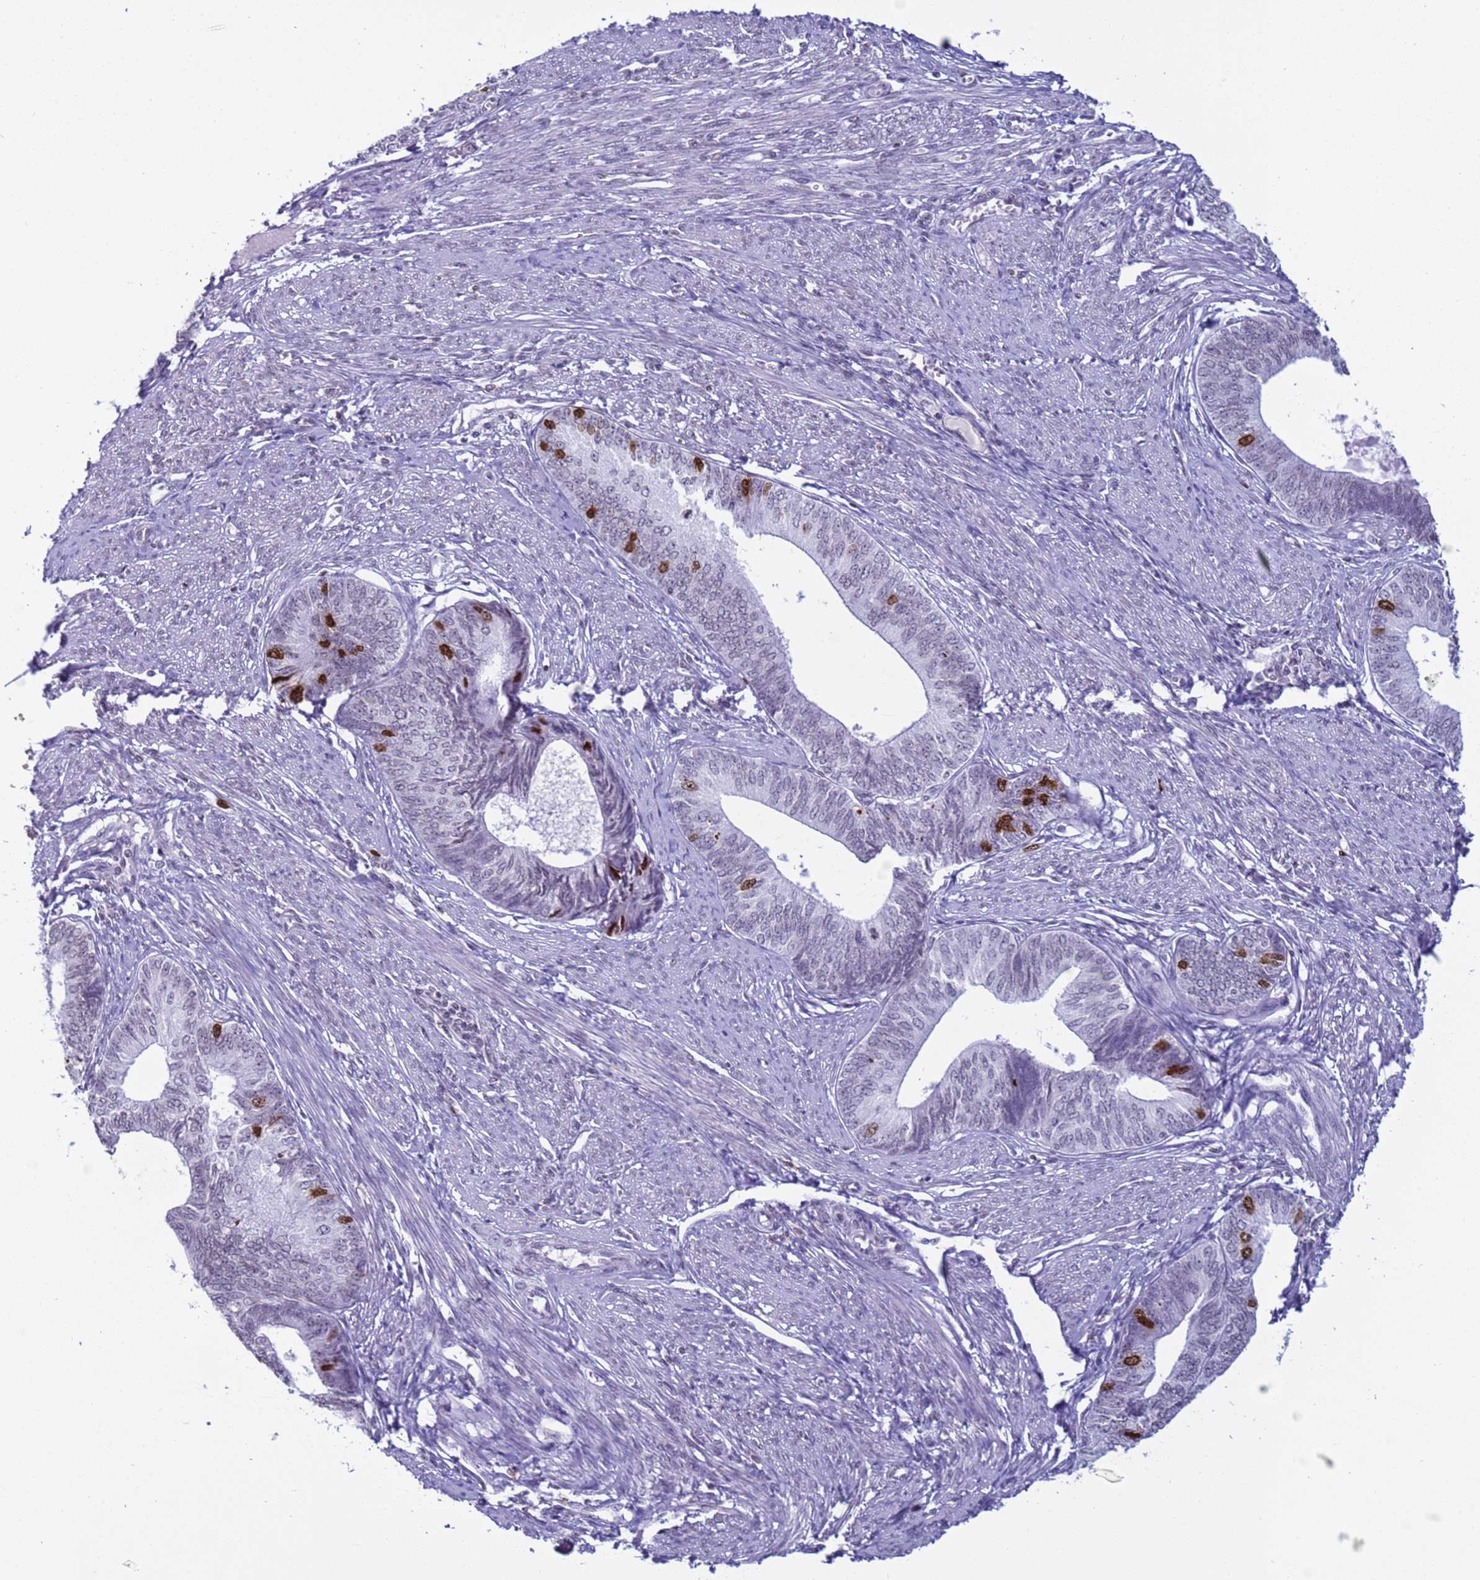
{"staining": {"intensity": "strong", "quantity": "<25%", "location": "nuclear"}, "tissue": "endometrial cancer", "cell_type": "Tumor cells", "image_type": "cancer", "snomed": [{"axis": "morphology", "description": "Adenocarcinoma, NOS"}, {"axis": "topography", "description": "Endometrium"}], "caption": "Tumor cells demonstrate strong nuclear staining in approximately <25% of cells in adenocarcinoma (endometrial).", "gene": "H4C8", "patient": {"sex": "female", "age": 68}}